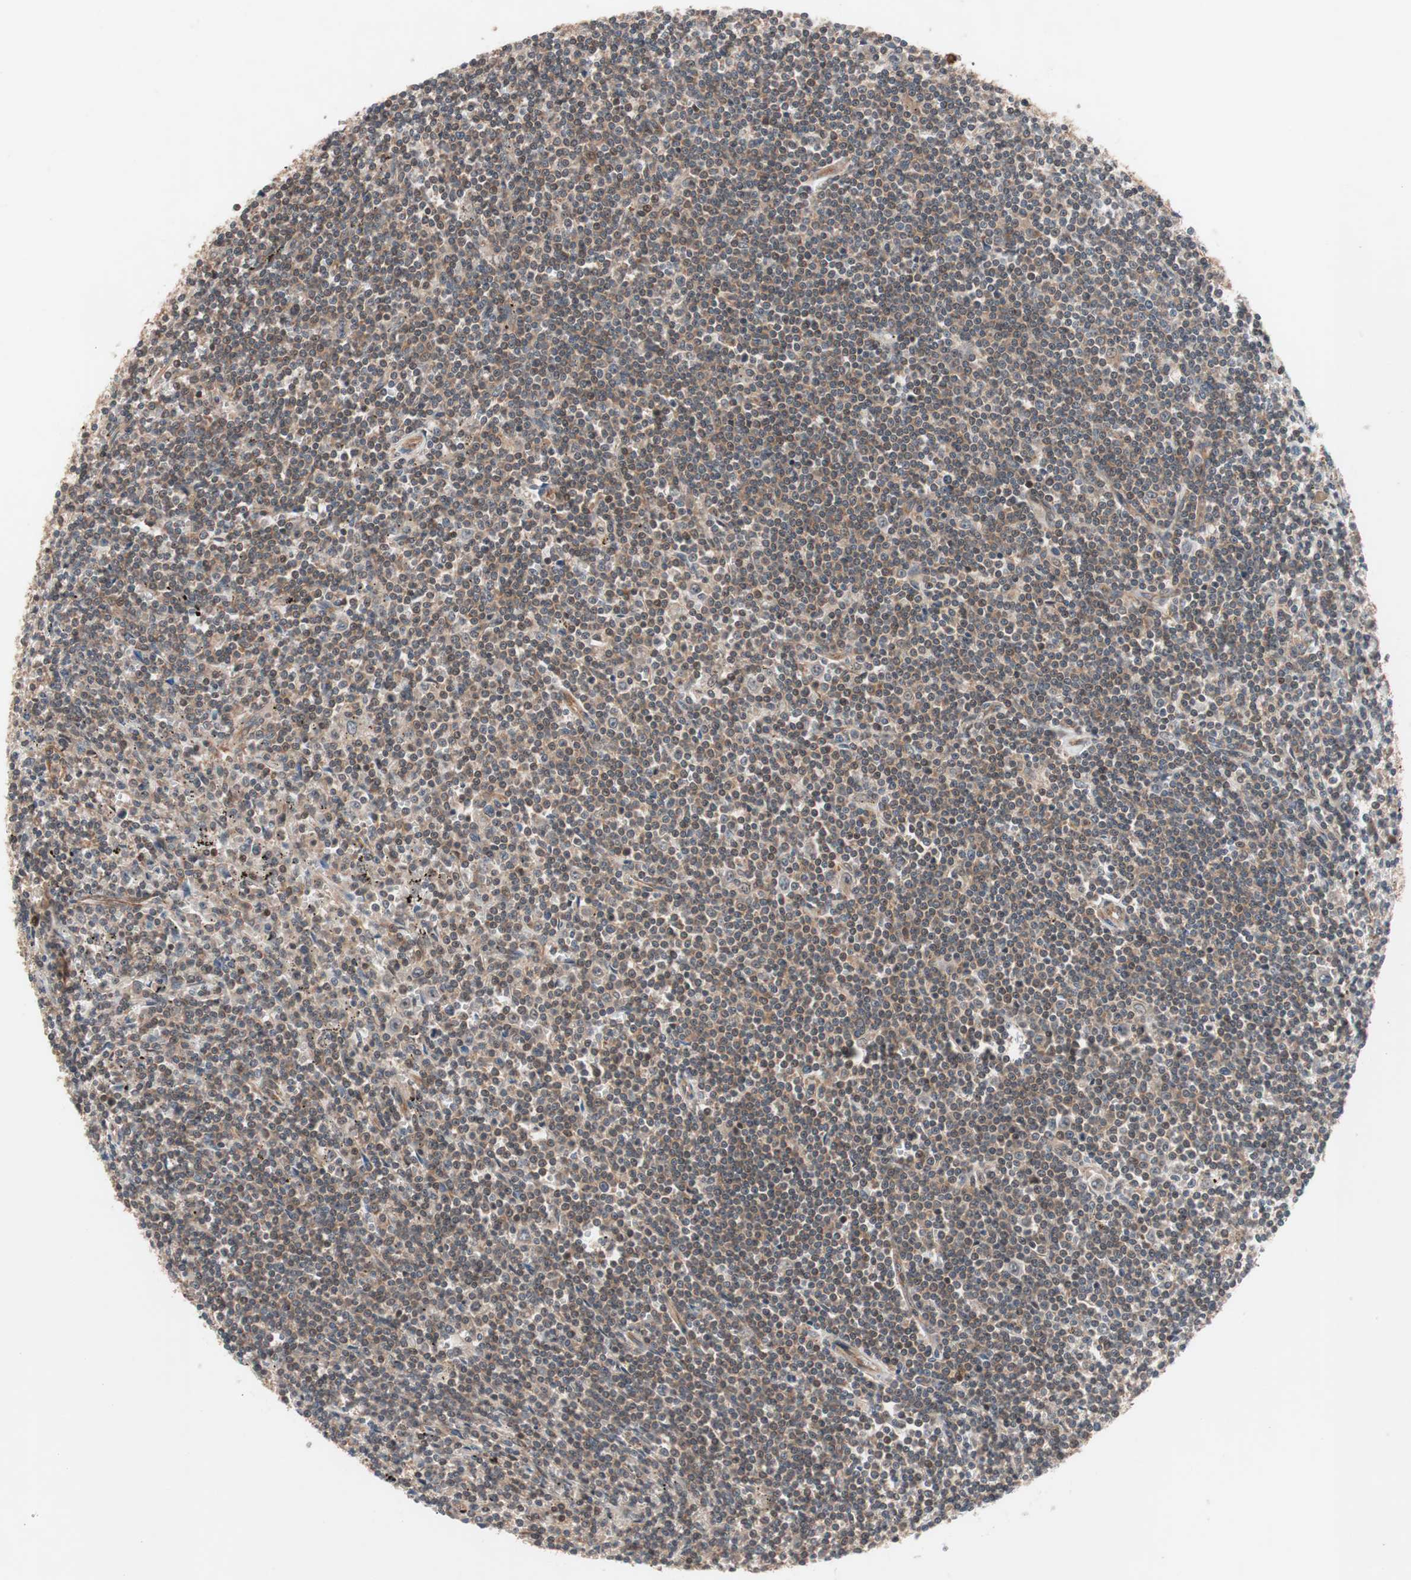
{"staining": {"intensity": "weak", "quantity": "<25%", "location": "cytoplasmic/membranous,nuclear"}, "tissue": "lymphoma", "cell_type": "Tumor cells", "image_type": "cancer", "snomed": [{"axis": "morphology", "description": "Malignant lymphoma, non-Hodgkin's type, Low grade"}, {"axis": "topography", "description": "Spleen"}], "caption": "Immunohistochemistry (IHC) of low-grade malignant lymphoma, non-Hodgkin's type demonstrates no staining in tumor cells. (DAB immunohistochemistry, high magnification).", "gene": "IRS1", "patient": {"sex": "male", "age": 76}}